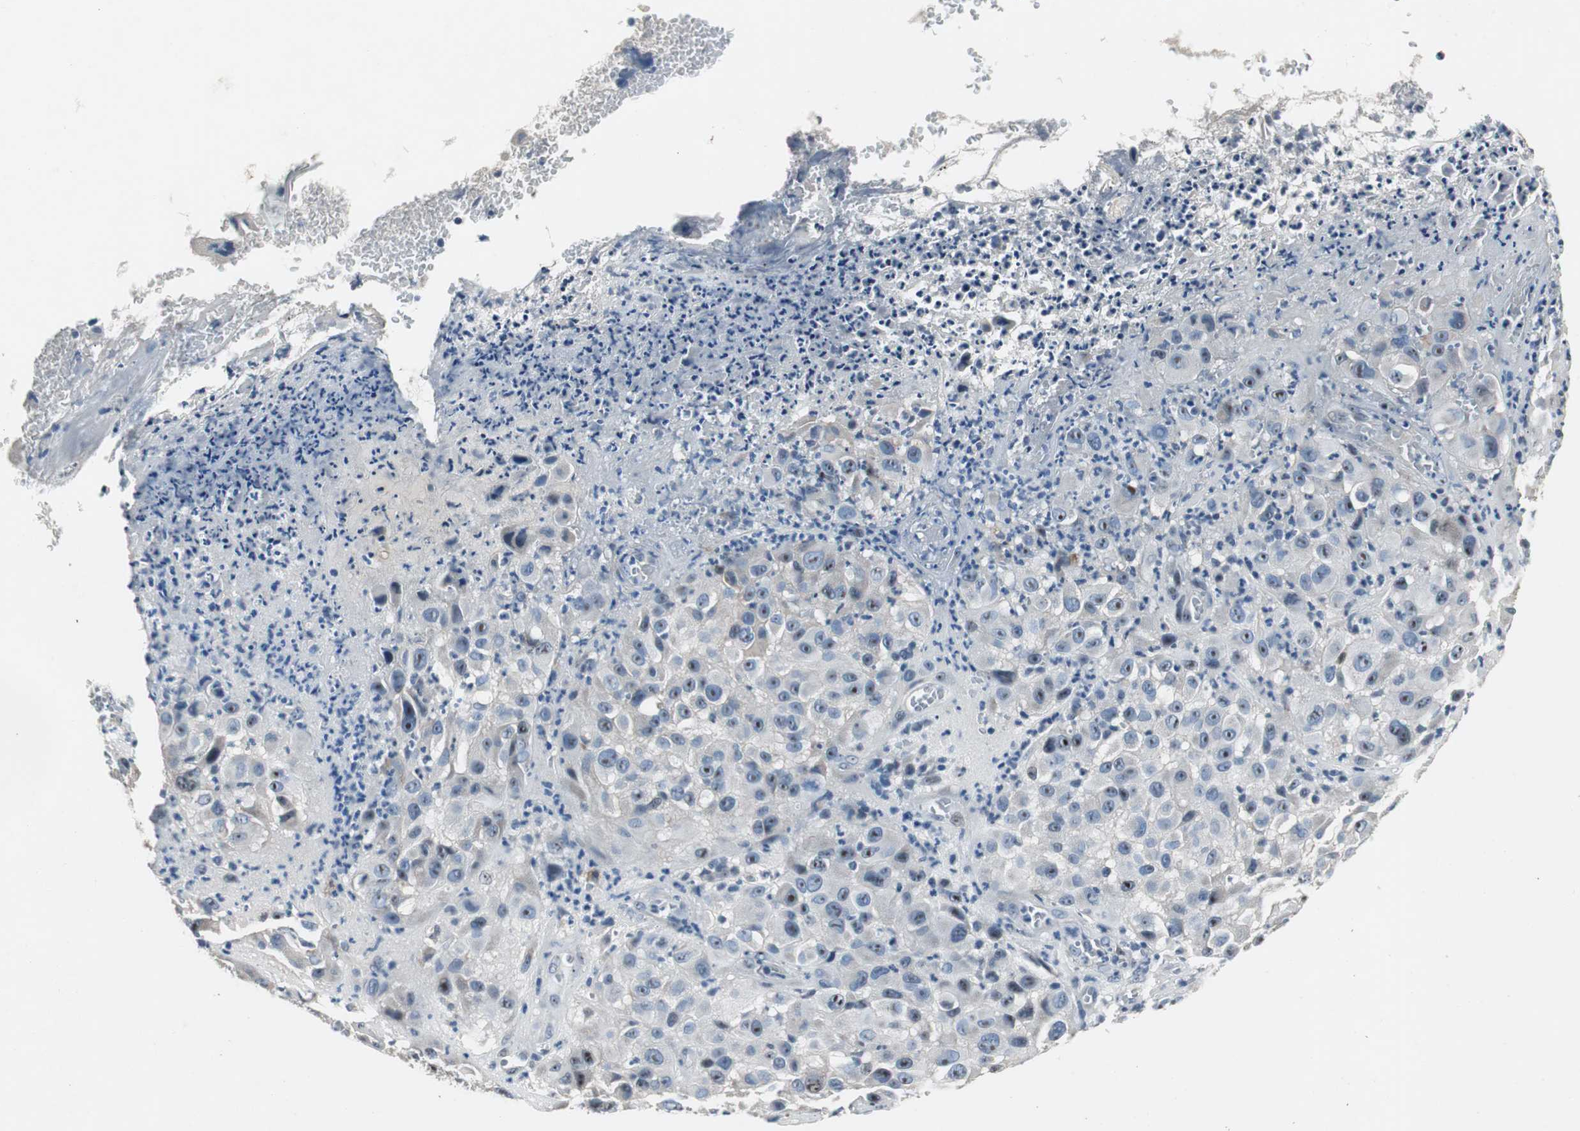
{"staining": {"intensity": "negative", "quantity": "none", "location": "none"}, "tissue": "melanoma", "cell_type": "Tumor cells", "image_type": "cancer", "snomed": [{"axis": "morphology", "description": "Malignant melanoma, NOS"}, {"axis": "topography", "description": "Skin"}], "caption": "Tumor cells show no significant protein staining in melanoma.", "gene": "PCYT1B", "patient": {"sex": "female", "age": 21}}